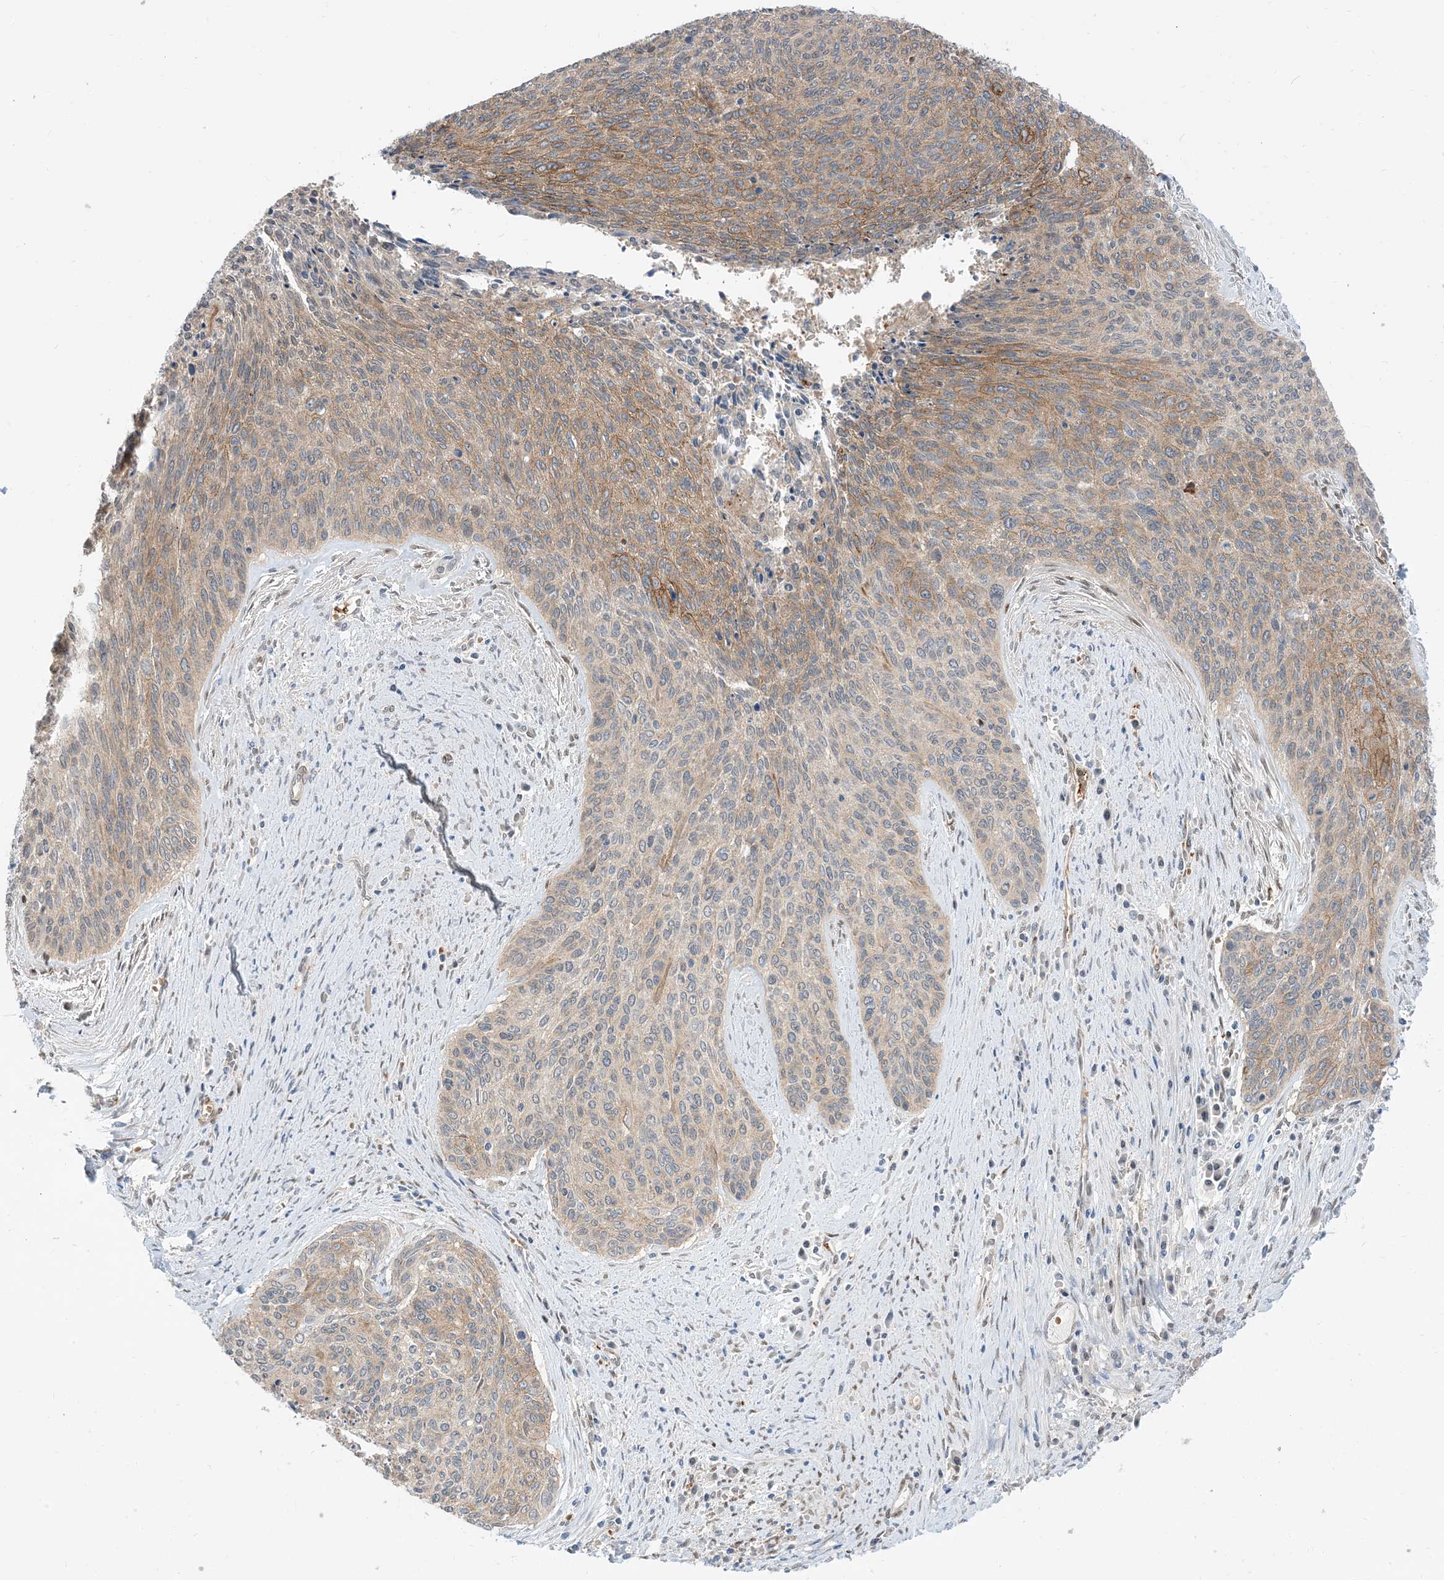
{"staining": {"intensity": "moderate", "quantity": "<25%", "location": "cytoplasmic/membranous"}, "tissue": "cervical cancer", "cell_type": "Tumor cells", "image_type": "cancer", "snomed": [{"axis": "morphology", "description": "Squamous cell carcinoma, NOS"}, {"axis": "topography", "description": "Cervix"}], "caption": "A brown stain labels moderate cytoplasmic/membranous staining of a protein in human cervical cancer tumor cells. Nuclei are stained in blue.", "gene": "RIN1", "patient": {"sex": "female", "age": 55}}